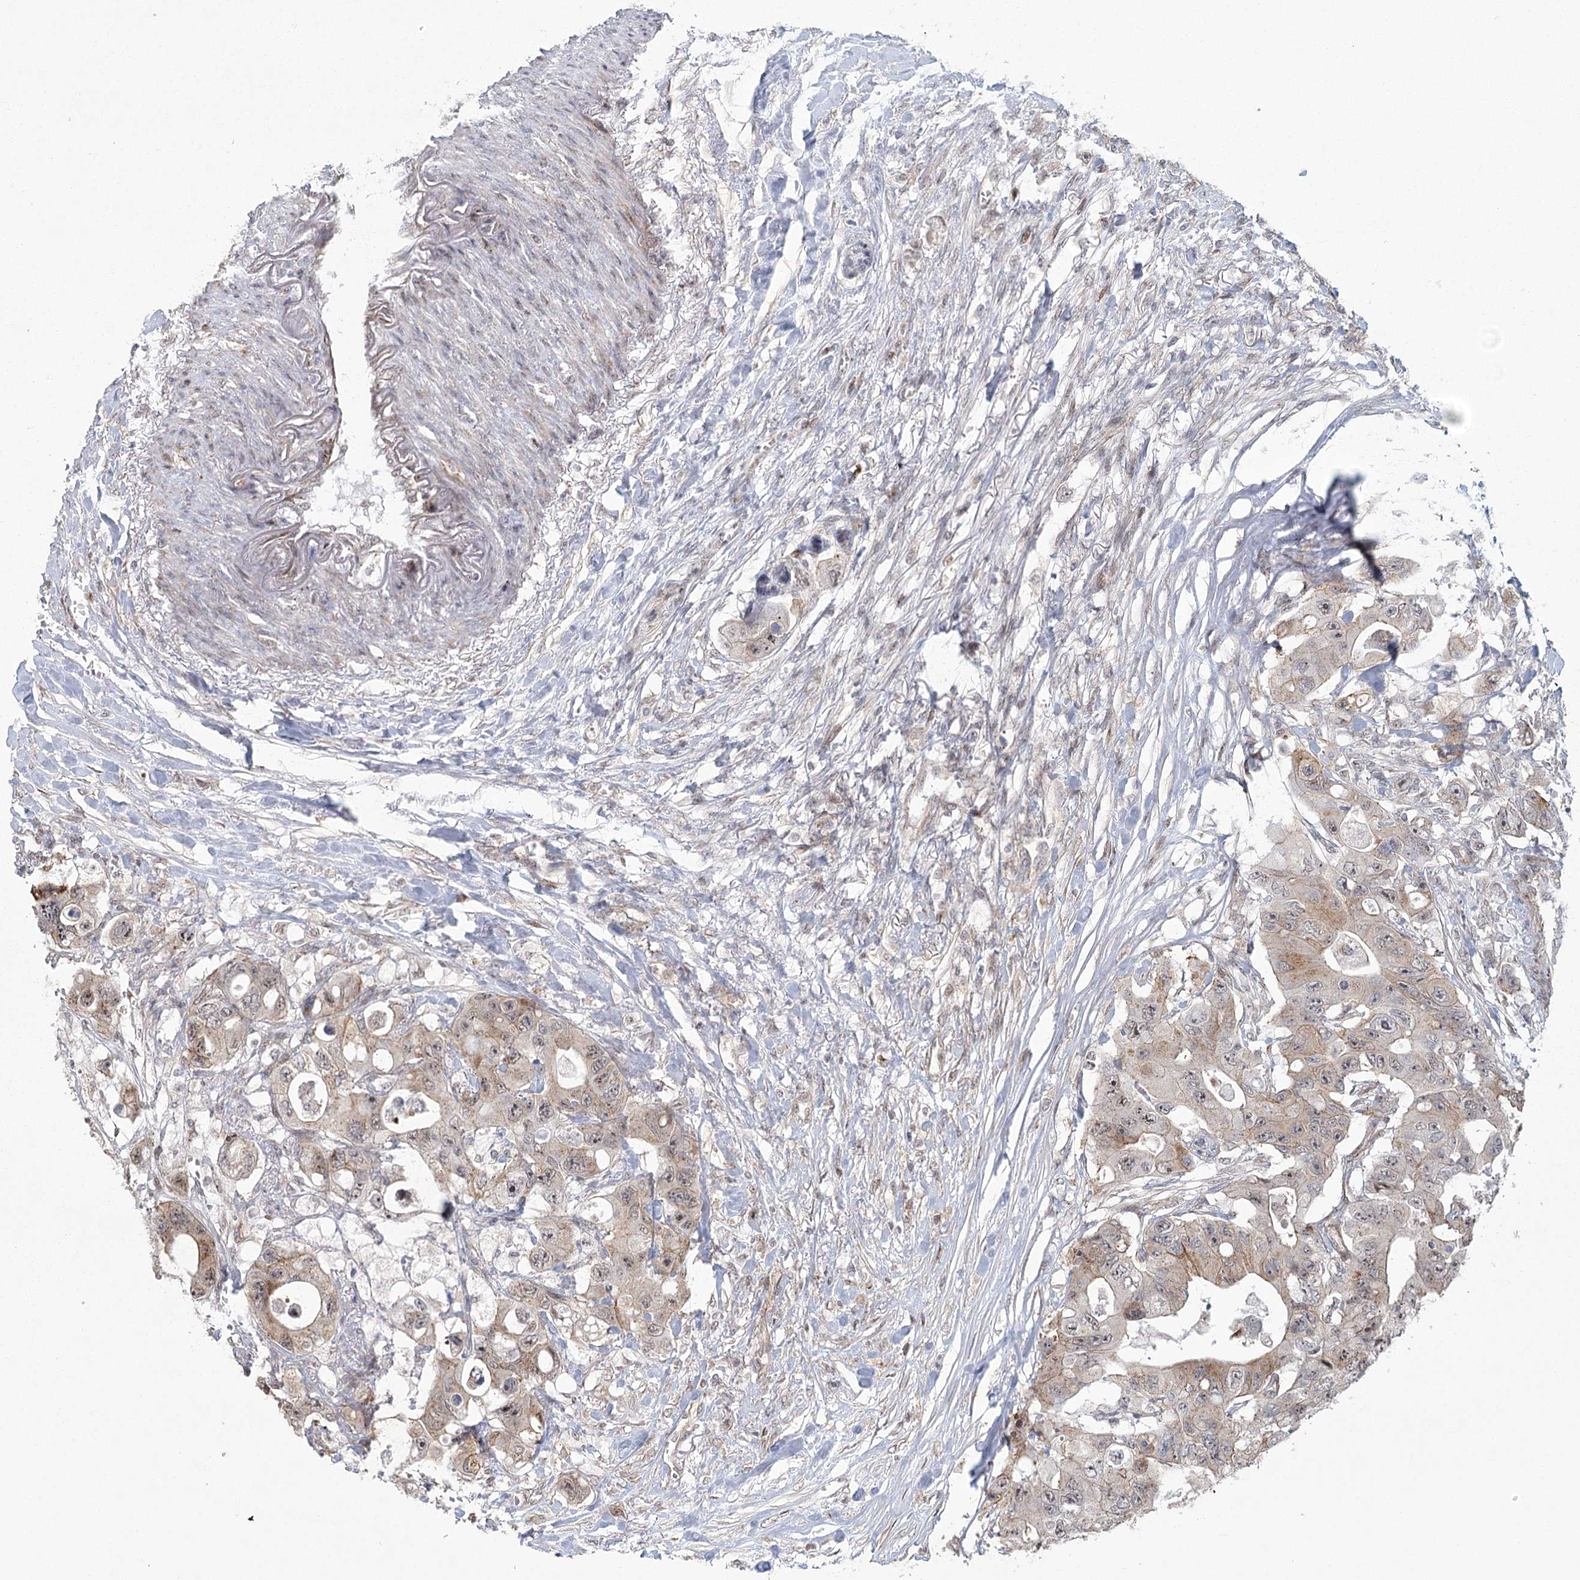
{"staining": {"intensity": "weak", "quantity": "25%-75%", "location": "cytoplasmic/membranous"}, "tissue": "colorectal cancer", "cell_type": "Tumor cells", "image_type": "cancer", "snomed": [{"axis": "morphology", "description": "Adenocarcinoma, NOS"}, {"axis": "topography", "description": "Colon"}], "caption": "A low amount of weak cytoplasmic/membranous positivity is seen in about 25%-75% of tumor cells in colorectal cancer (adenocarcinoma) tissue.", "gene": "PARM1", "patient": {"sex": "female", "age": 46}}